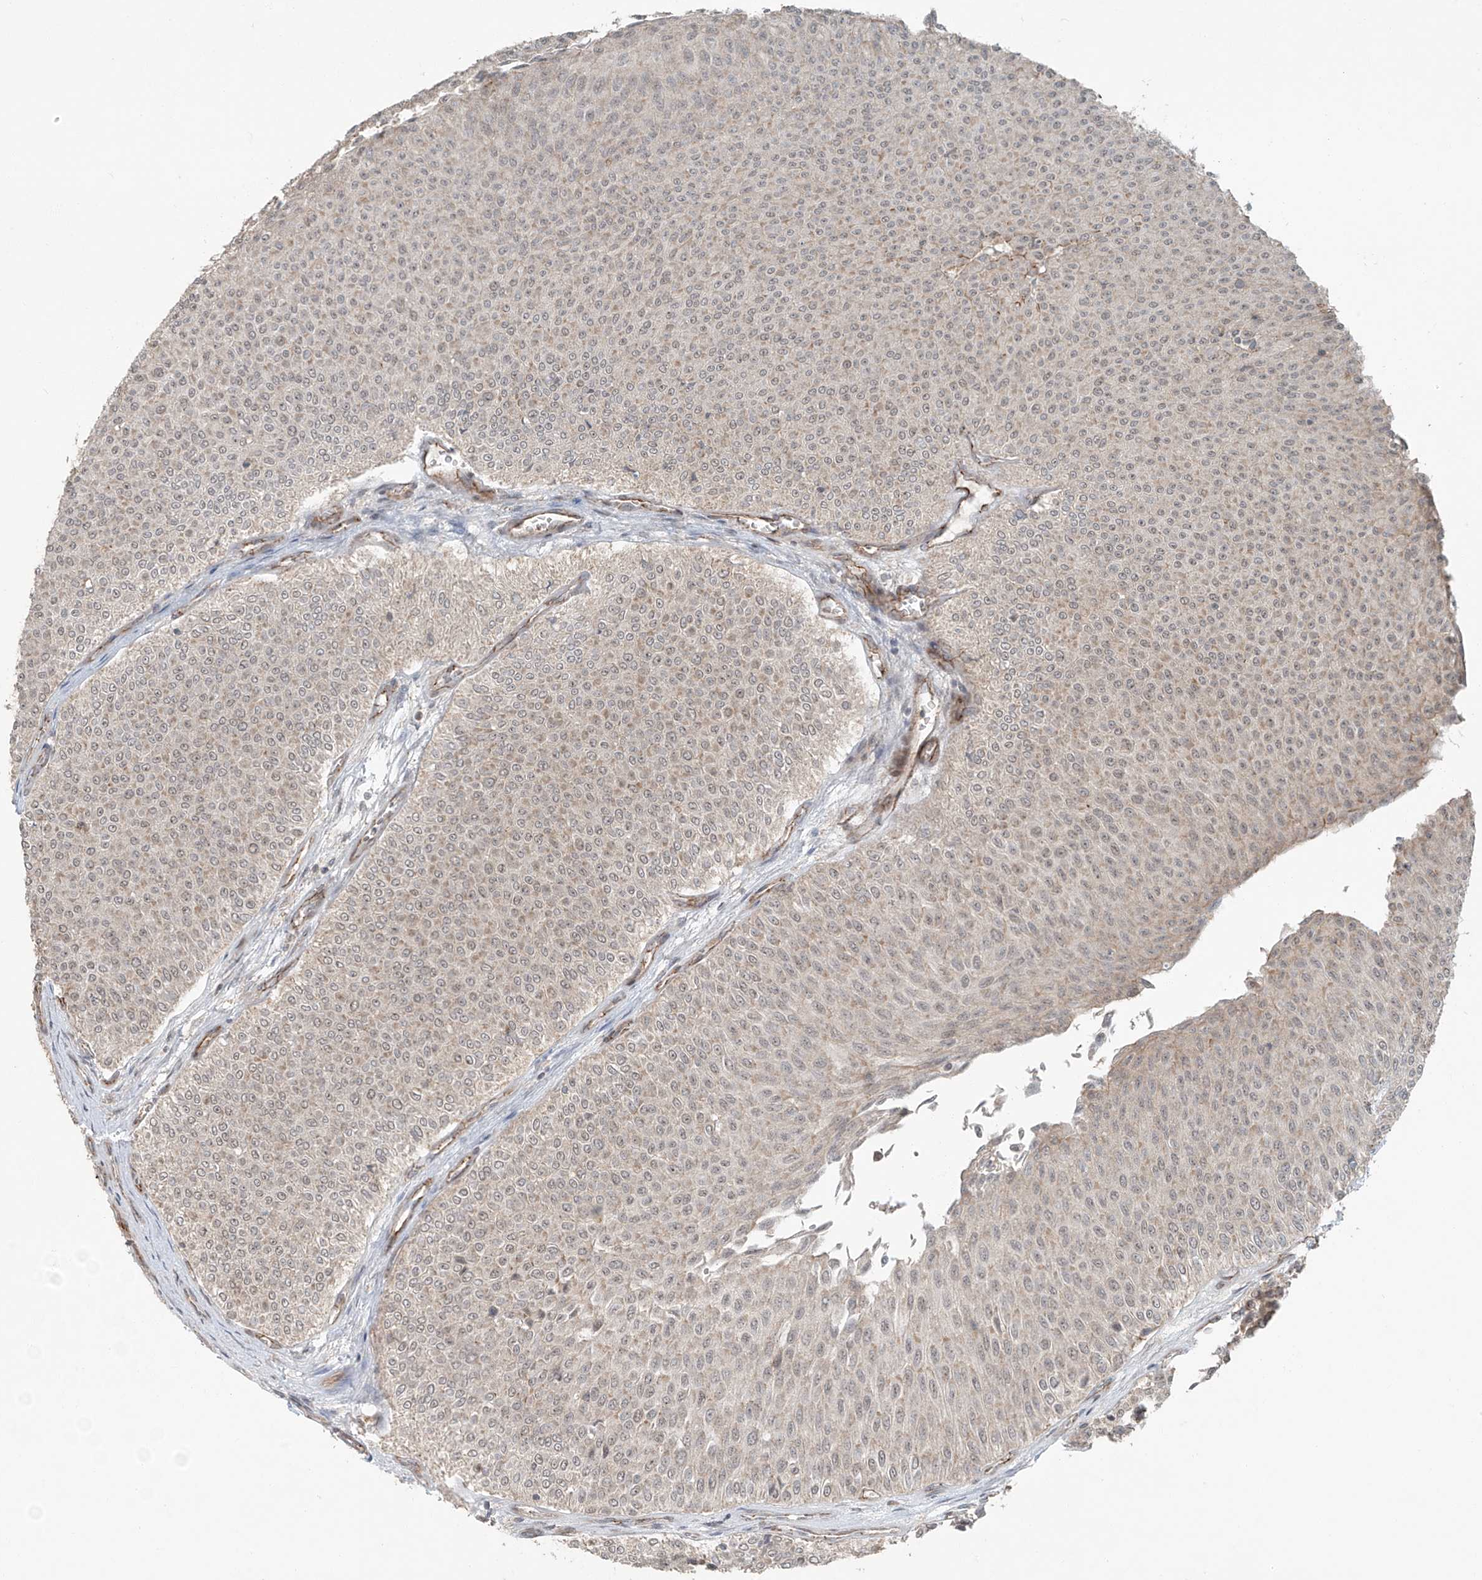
{"staining": {"intensity": "weak", "quantity": ">75%", "location": "cytoplasmic/membranous"}, "tissue": "urothelial cancer", "cell_type": "Tumor cells", "image_type": "cancer", "snomed": [{"axis": "morphology", "description": "Urothelial carcinoma, Low grade"}, {"axis": "topography", "description": "Urinary bladder"}], "caption": "Urothelial carcinoma (low-grade) stained for a protein exhibits weak cytoplasmic/membranous positivity in tumor cells.", "gene": "ZNF16", "patient": {"sex": "male", "age": 78}}